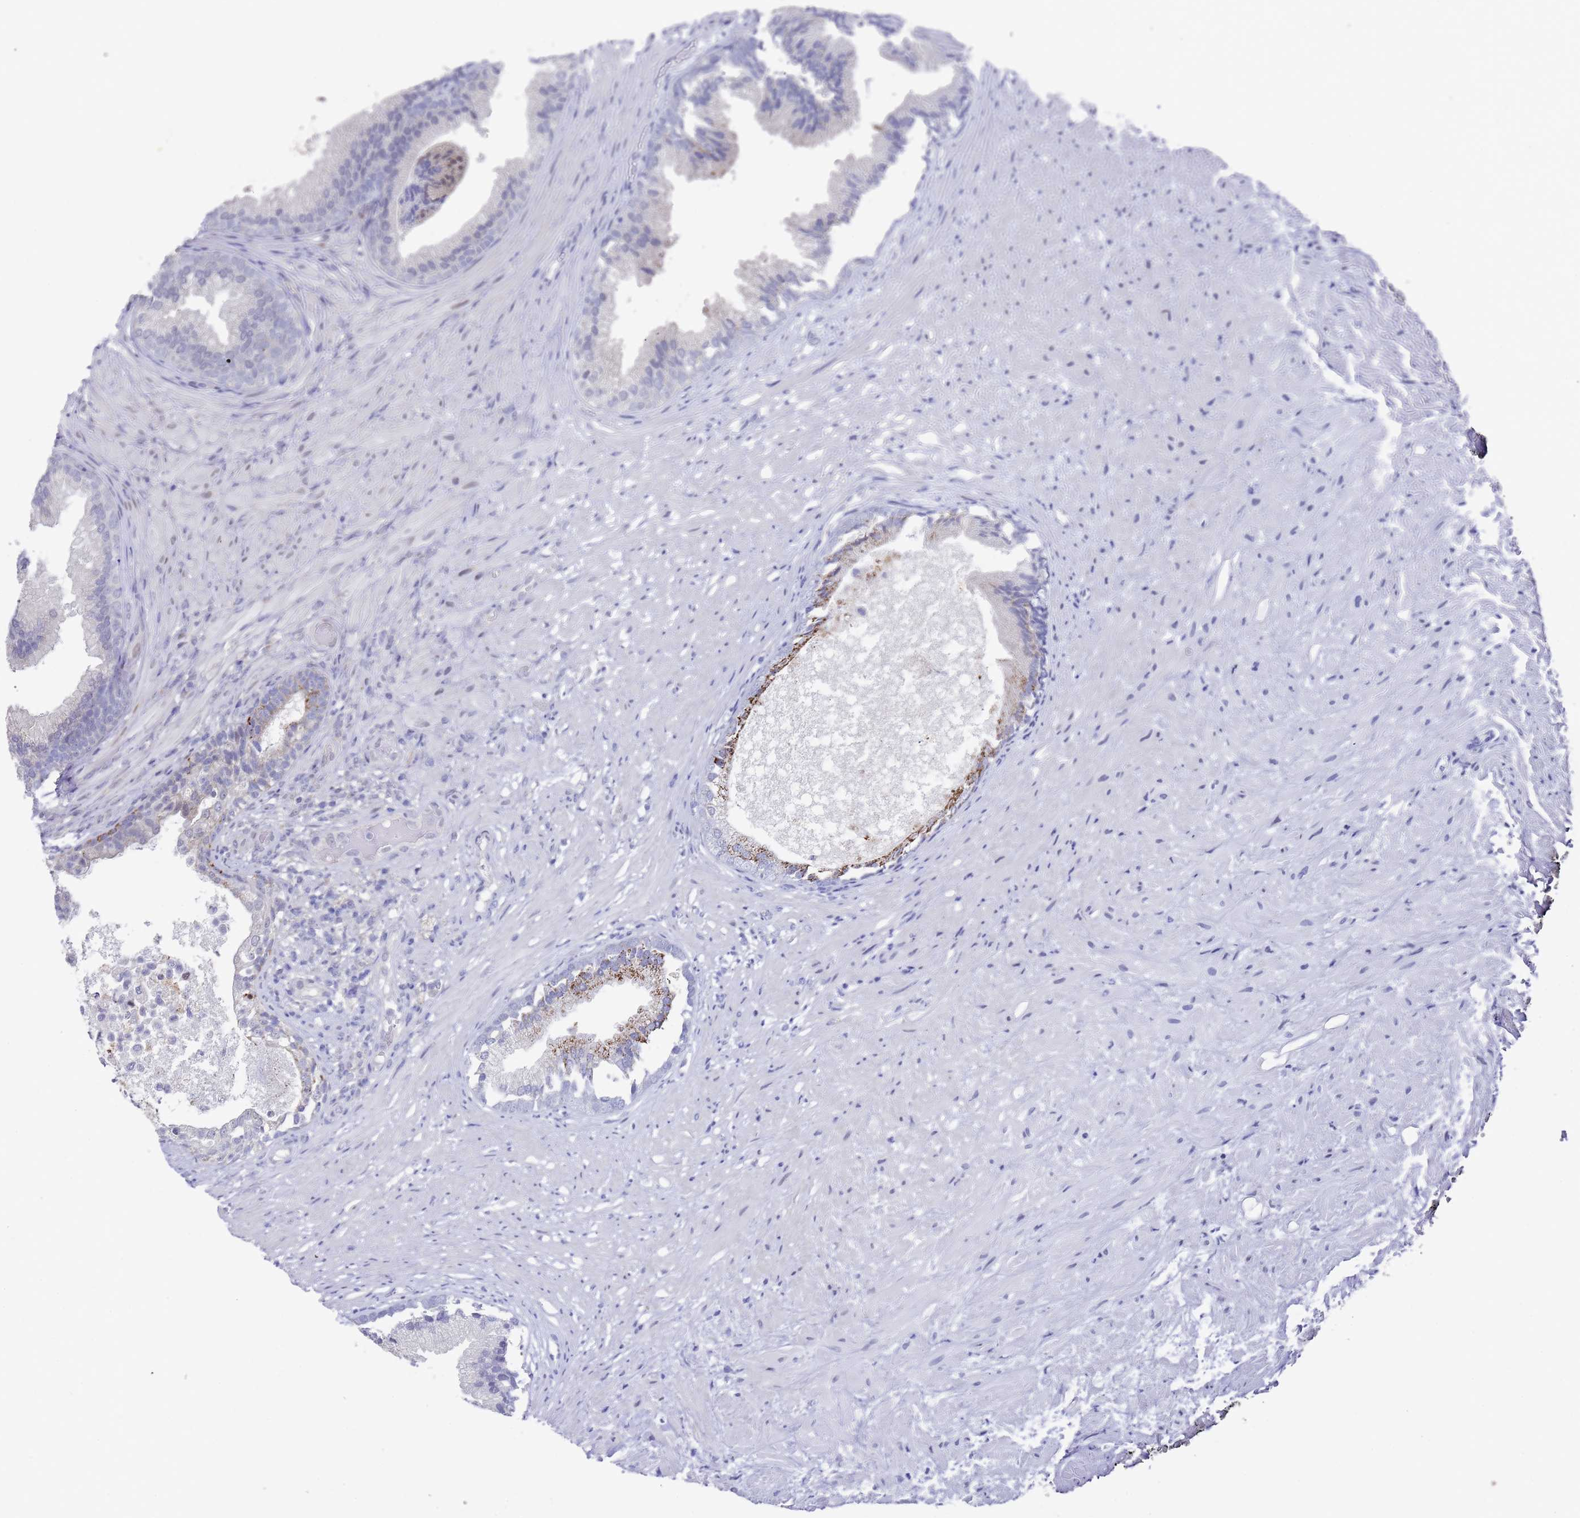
{"staining": {"intensity": "moderate", "quantity": "<25%", "location": "cytoplasmic/membranous,nuclear"}, "tissue": "prostate", "cell_type": "Glandular cells", "image_type": "normal", "snomed": [{"axis": "morphology", "description": "Normal tissue, NOS"}, {"axis": "topography", "description": "Prostate"}], "caption": "Immunohistochemical staining of normal prostate exhibits moderate cytoplasmic/membranous,nuclear protein expression in approximately <25% of glandular cells. (brown staining indicates protein expression, while blue staining denotes nuclei).", "gene": "COPS6", "patient": {"sex": "male", "age": 76}}